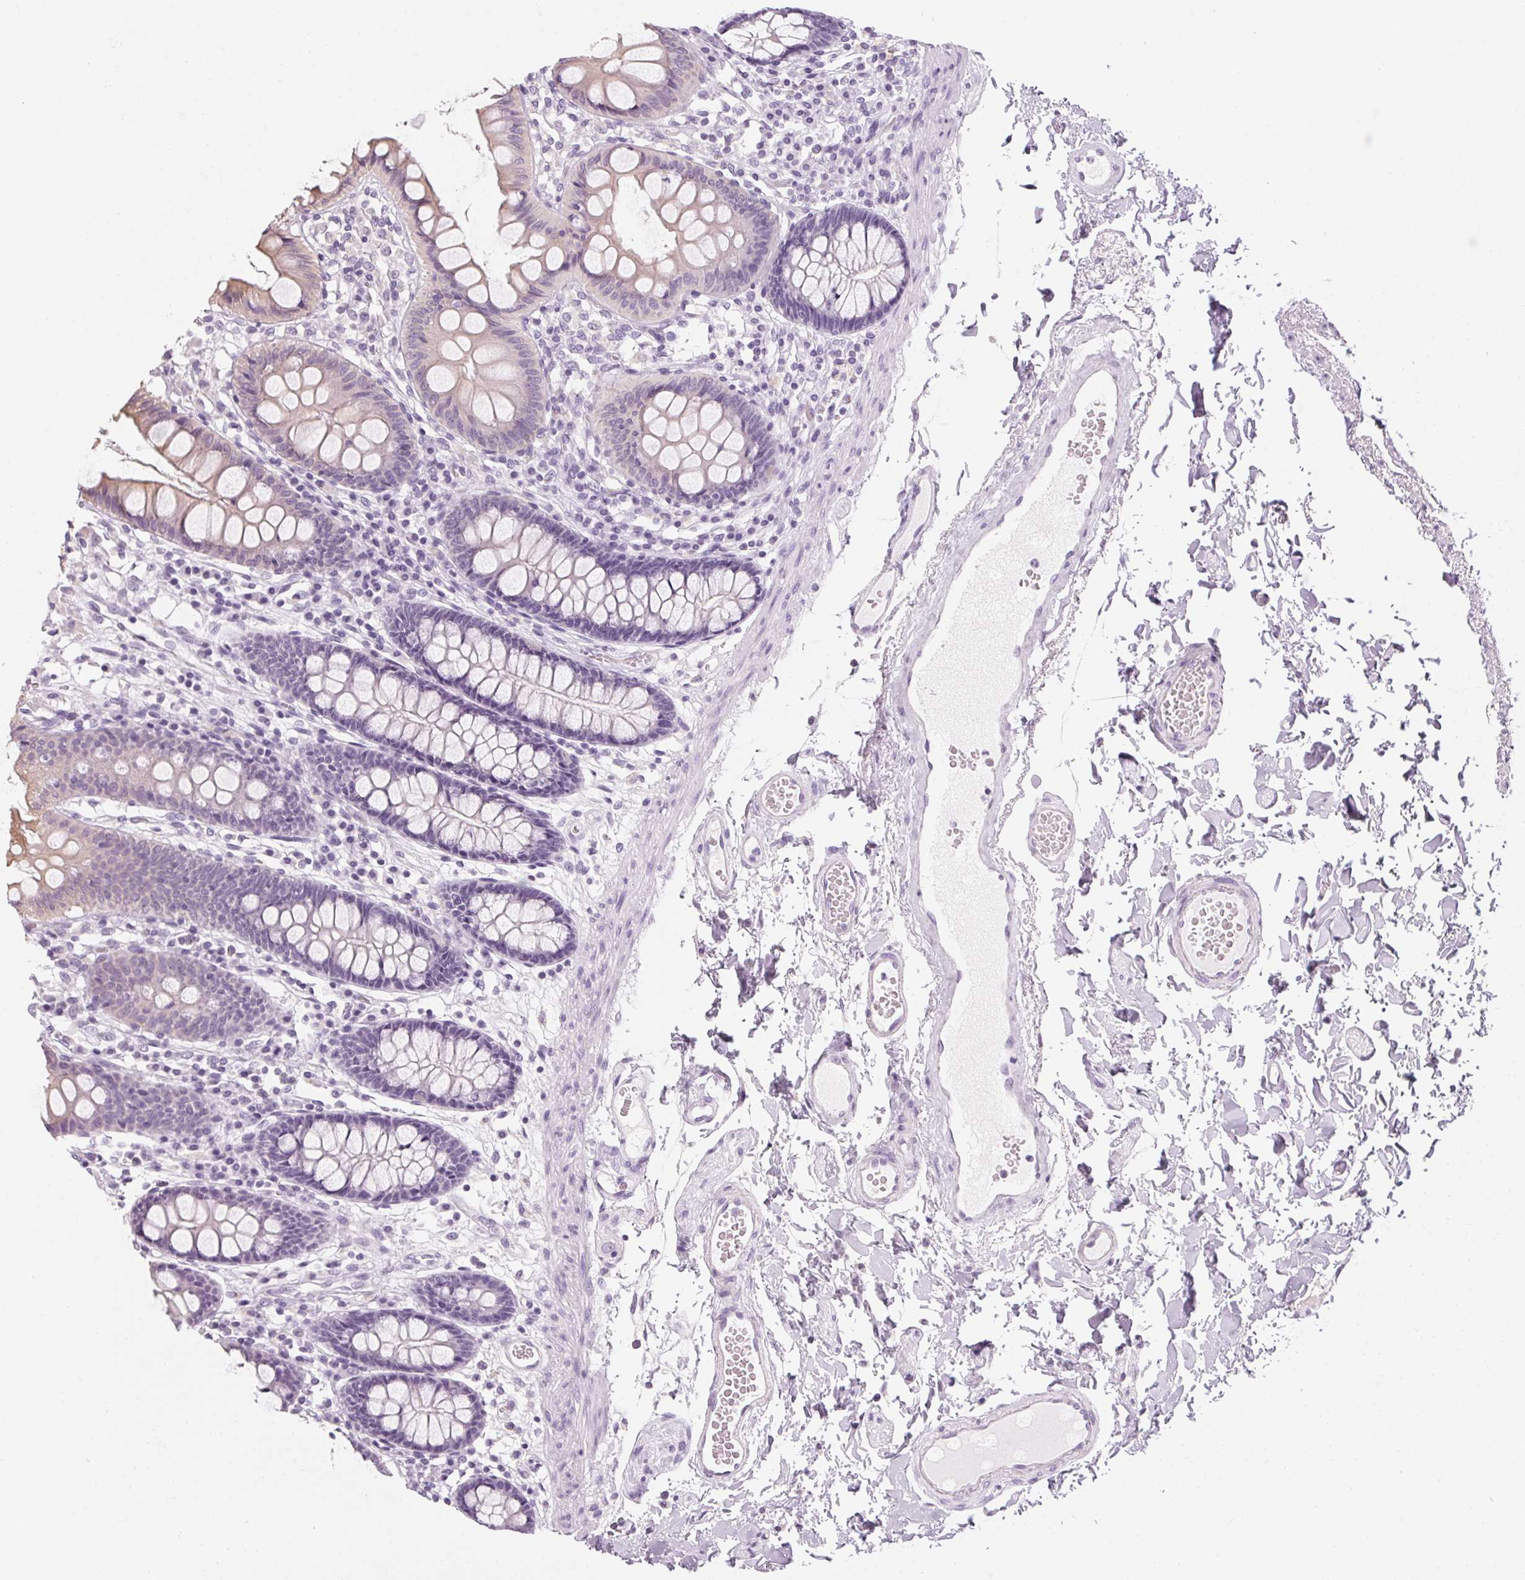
{"staining": {"intensity": "negative", "quantity": "none", "location": "none"}, "tissue": "colon", "cell_type": "Endothelial cells", "image_type": "normal", "snomed": [{"axis": "morphology", "description": "Normal tissue, NOS"}, {"axis": "topography", "description": "Colon"}], "caption": "This is an immunohistochemistry histopathology image of unremarkable human colon. There is no positivity in endothelial cells.", "gene": "RPTN", "patient": {"sex": "male", "age": 84}}